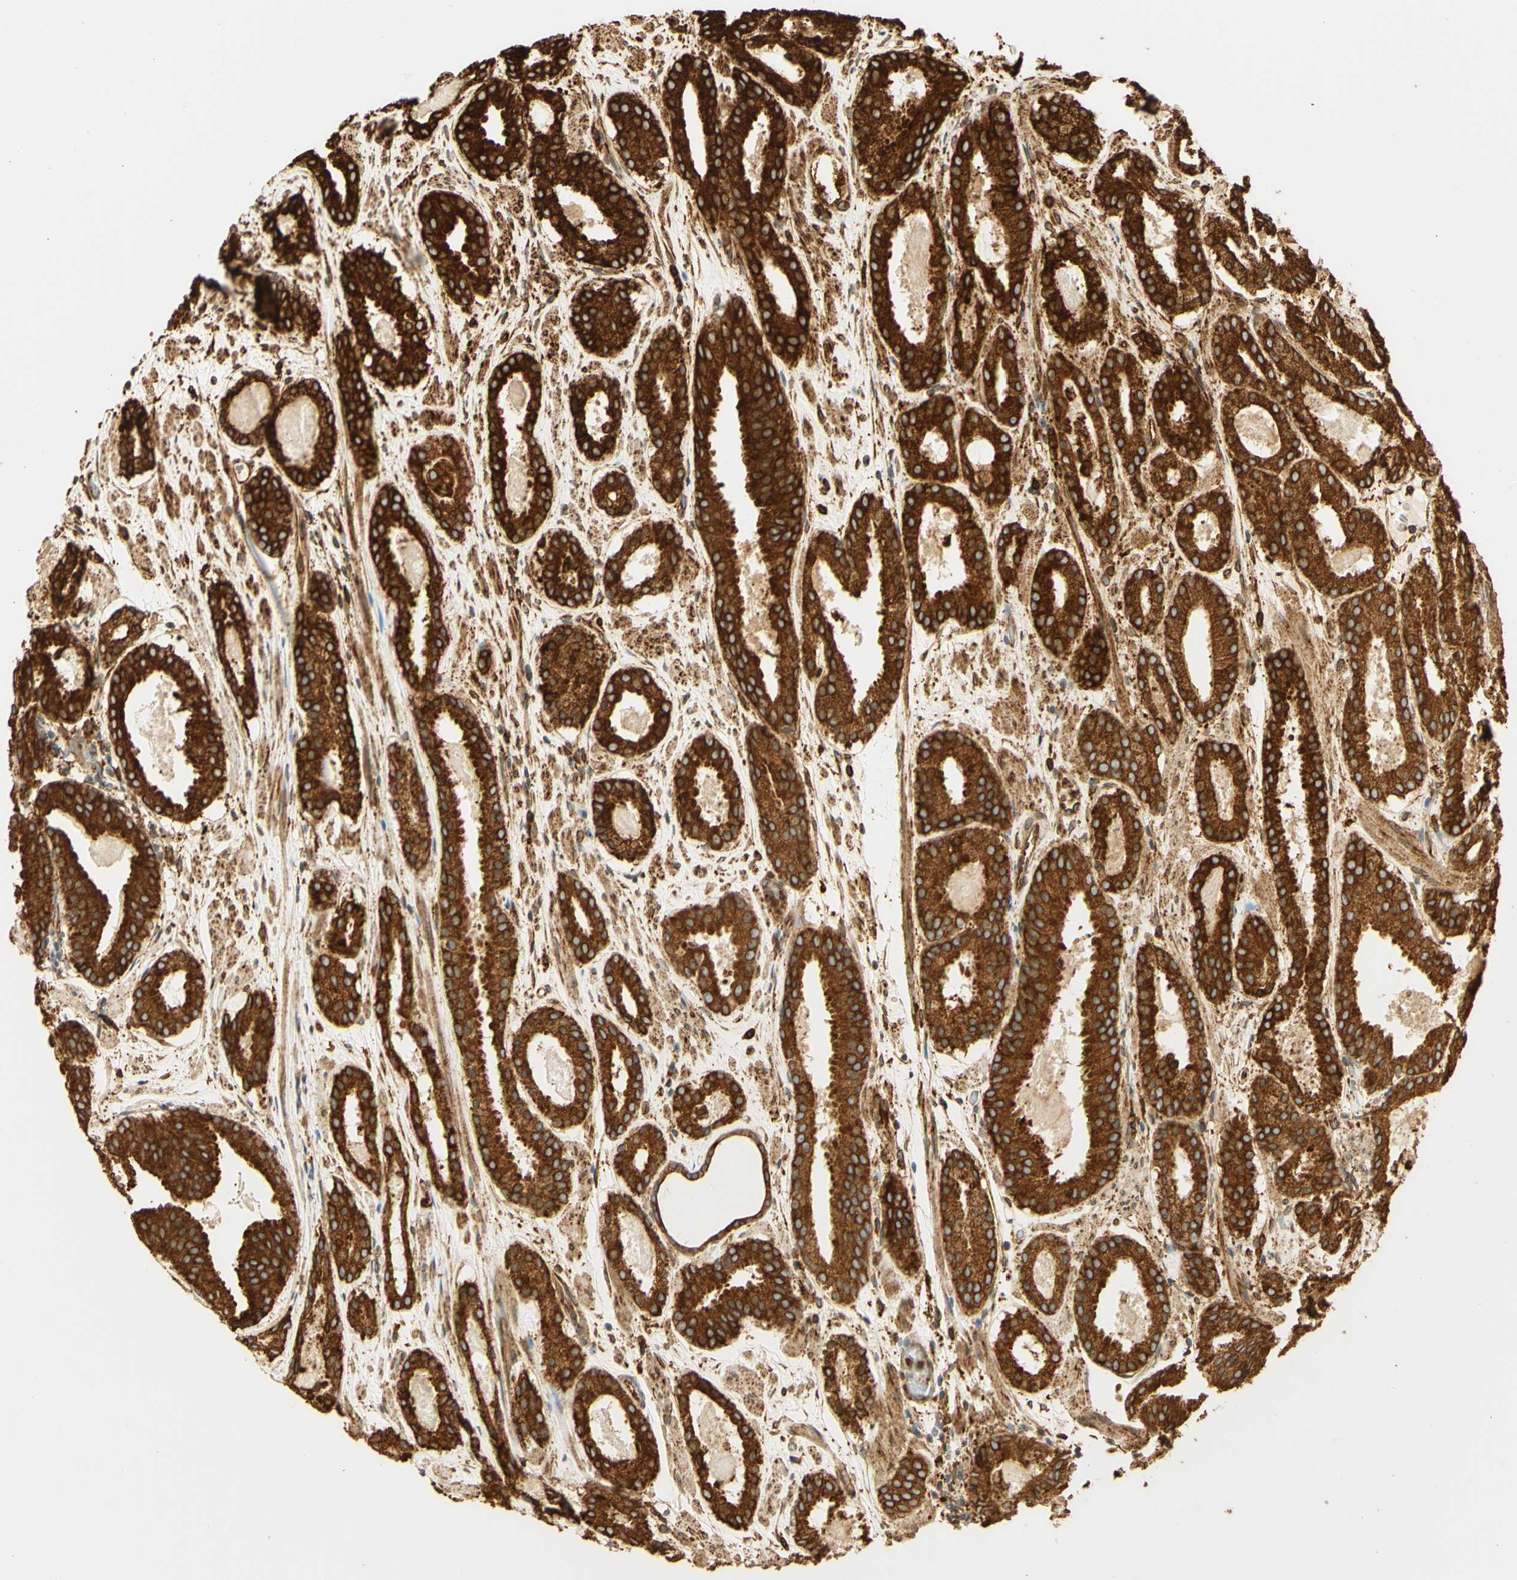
{"staining": {"intensity": "strong", "quantity": ">75%", "location": "cytoplasmic/membranous"}, "tissue": "prostate cancer", "cell_type": "Tumor cells", "image_type": "cancer", "snomed": [{"axis": "morphology", "description": "Adenocarcinoma, Low grade"}, {"axis": "topography", "description": "Prostate"}], "caption": "This is an image of immunohistochemistry (IHC) staining of prostate cancer, which shows strong expression in the cytoplasmic/membranous of tumor cells.", "gene": "CANX", "patient": {"sex": "male", "age": 69}}